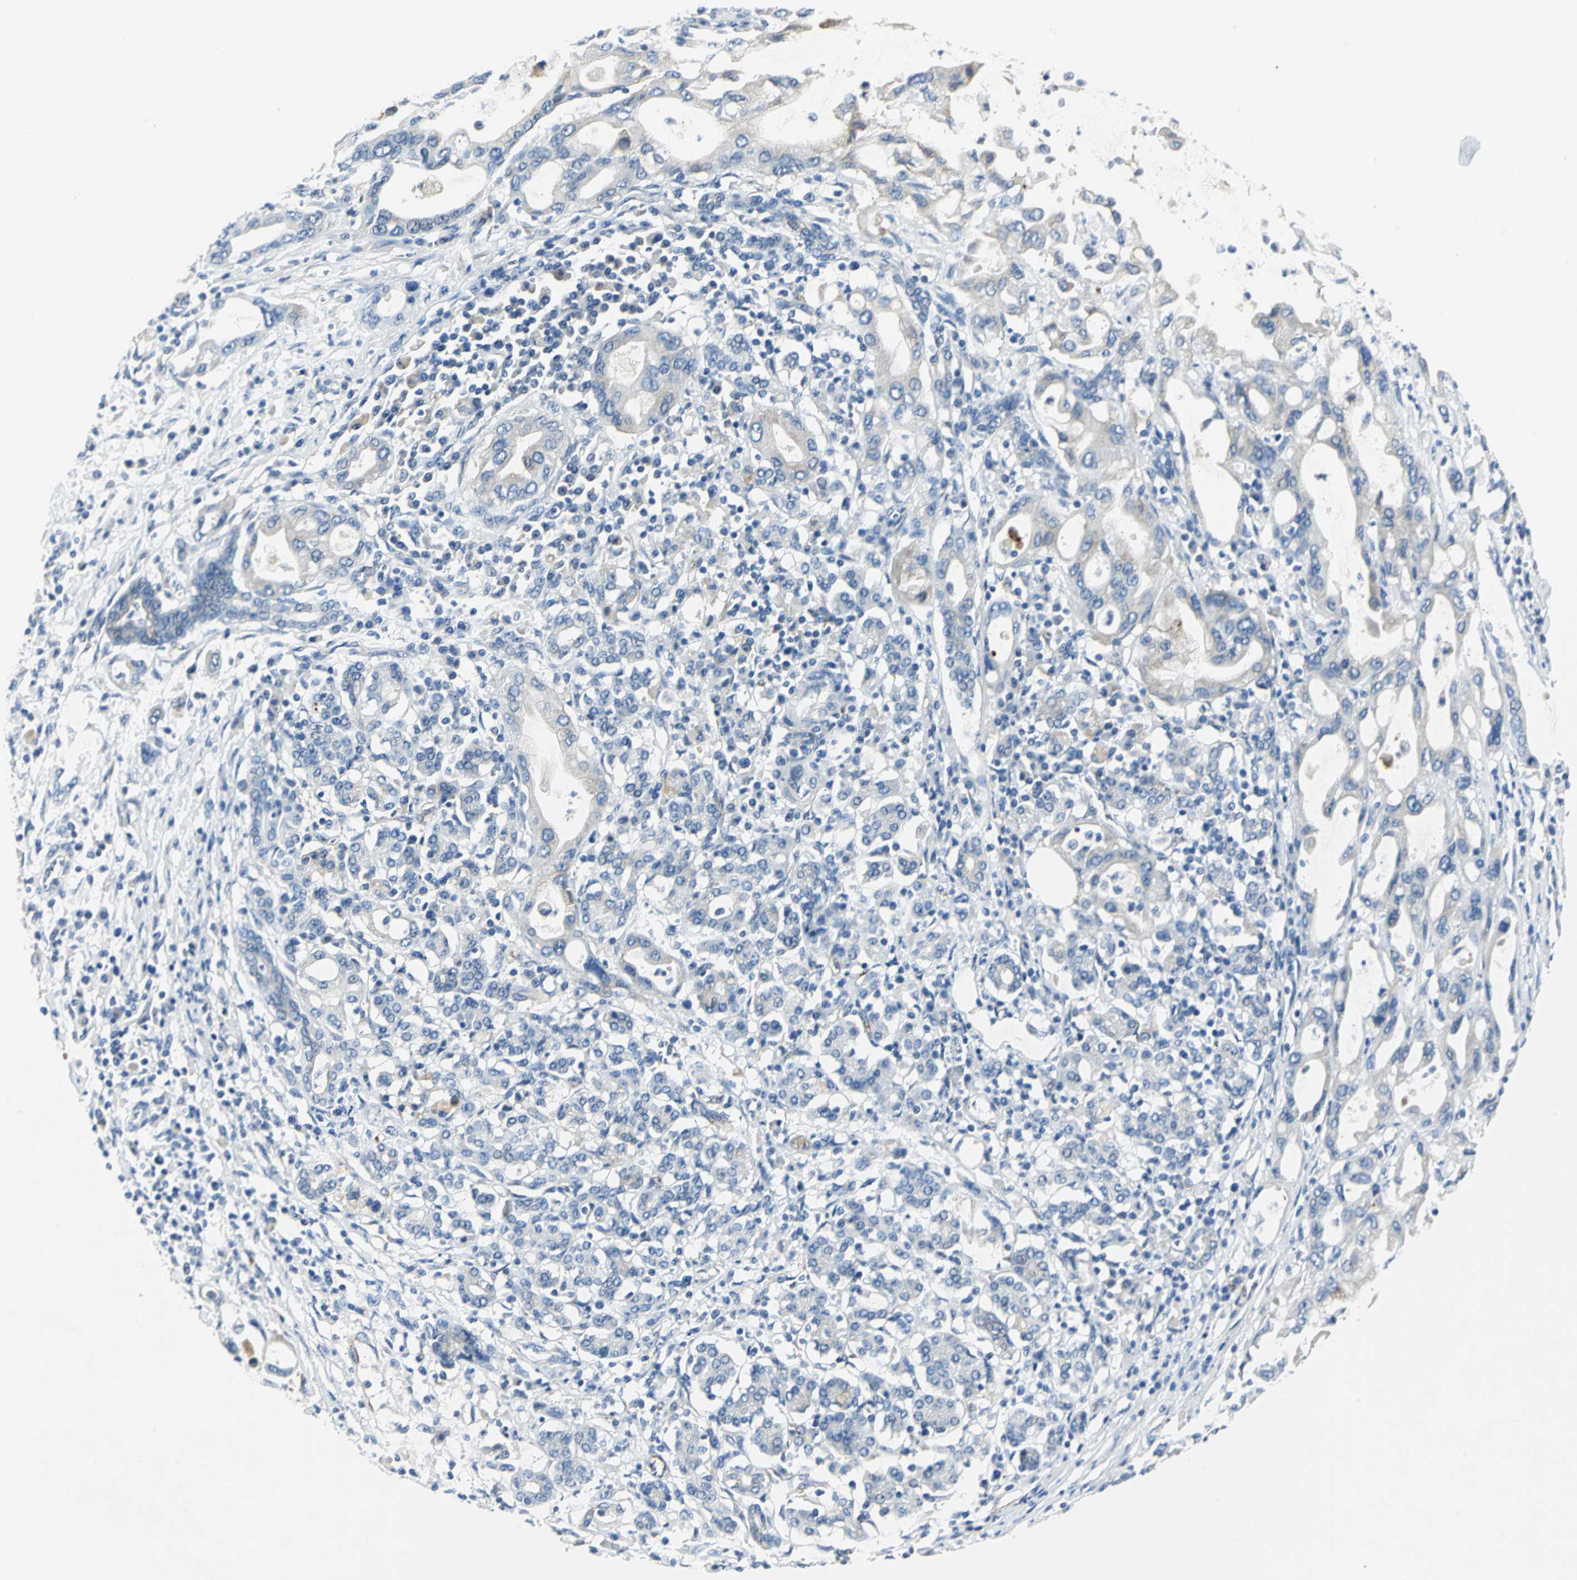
{"staining": {"intensity": "weak", "quantity": "<25%", "location": "cytoplasmic/membranous"}, "tissue": "pancreatic cancer", "cell_type": "Tumor cells", "image_type": "cancer", "snomed": [{"axis": "morphology", "description": "Adenocarcinoma, NOS"}, {"axis": "topography", "description": "Pancreas"}], "caption": "Micrograph shows no significant protein expression in tumor cells of pancreatic adenocarcinoma.", "gene": "B3GNT2", "patient": {"sex": "female", "age": 57}}